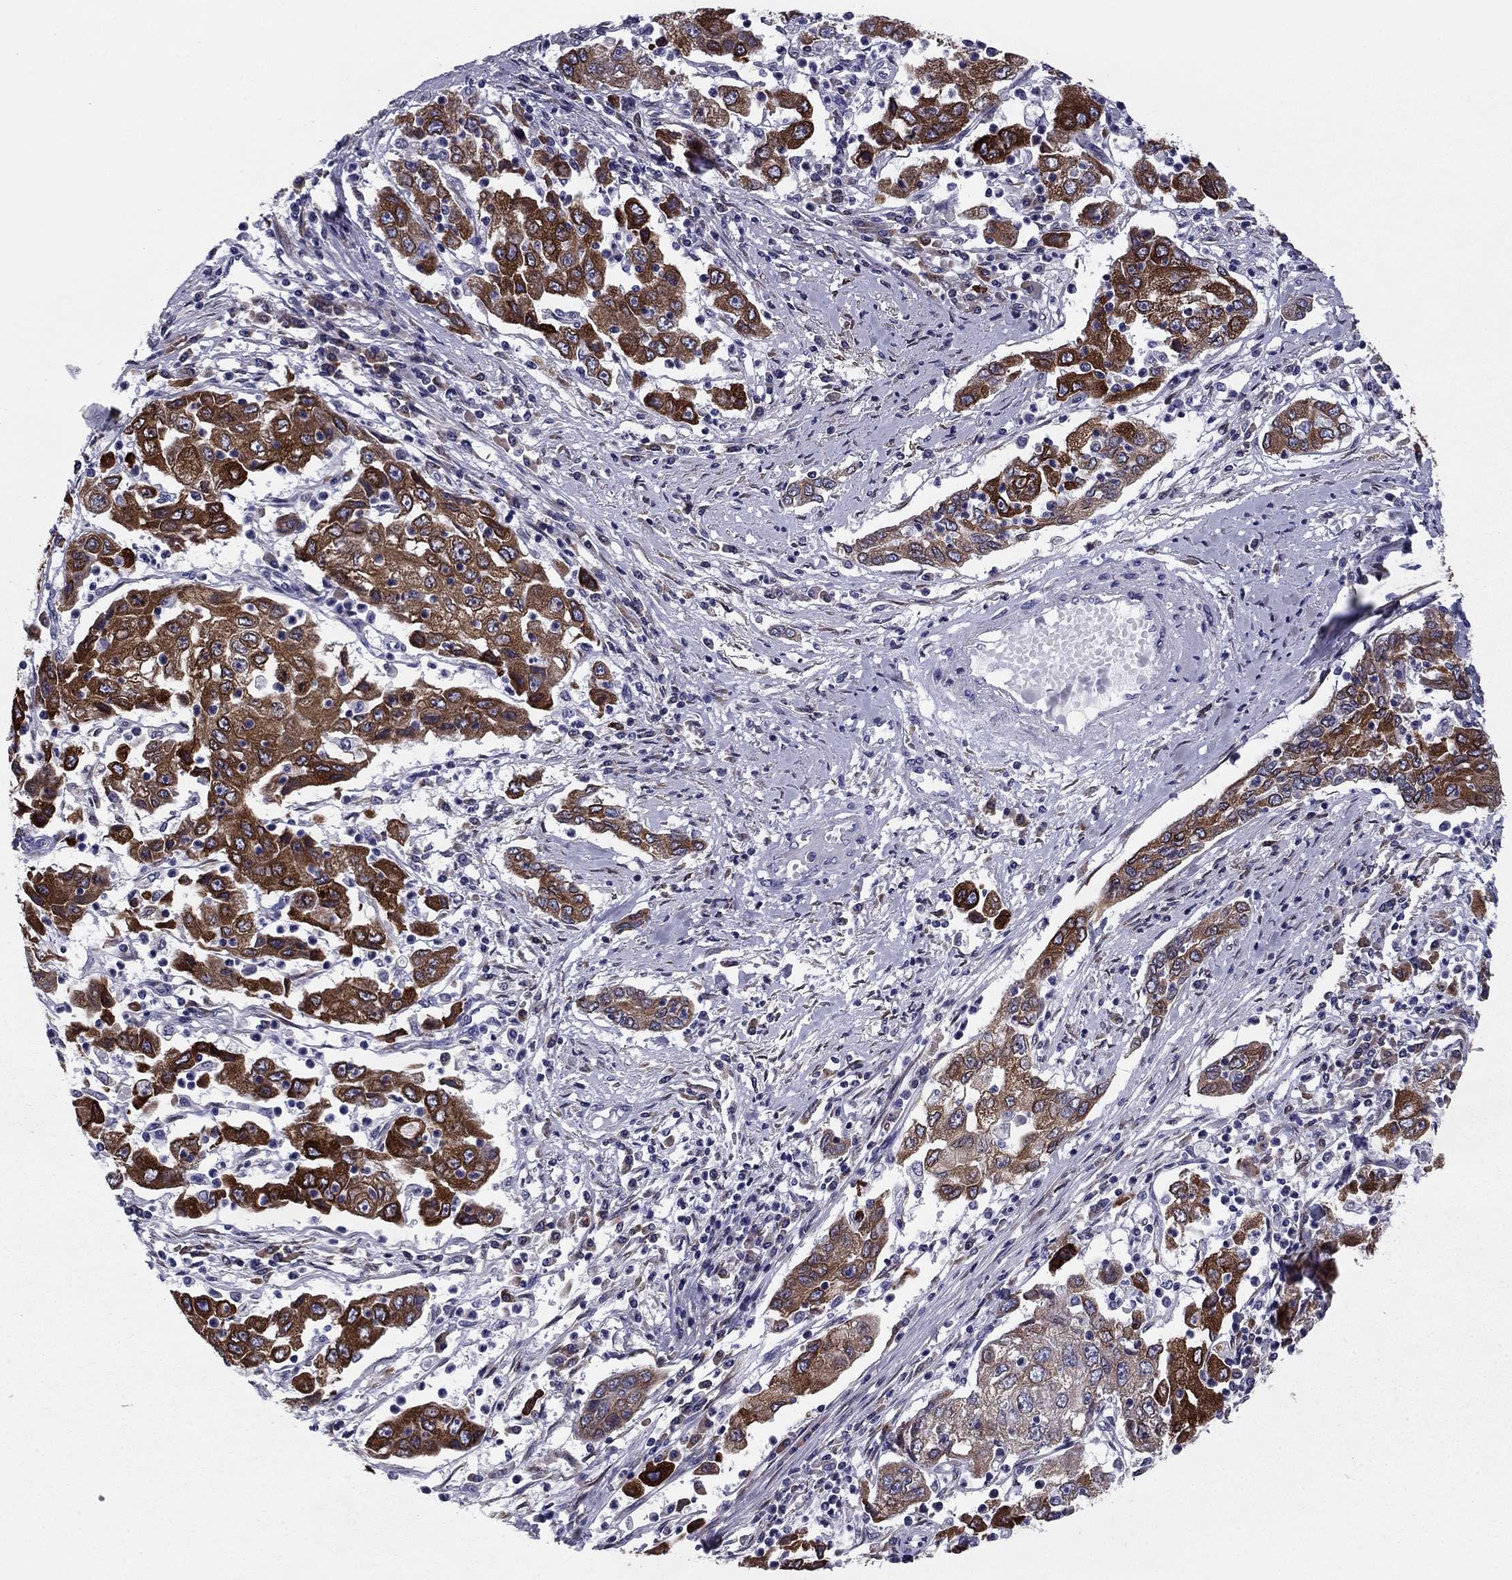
{"staining": {"intensity": "strong", "quantity": ">75%", "location": "cytoplasmic/membranous"}, "tissue": "cervical cancer", "cell_type": "Tumor cells", "image_type": "cancer", "snomed": [{"axis": "morphology", "description": "Squamous cell carcinoma, NOS"}, {"axis": "topography", "description": "Cervix"}], "caption": "Immunohistochemical staining of human cervical cancer displays strong cytoplasmic/membranous protein expression in approximately >75% of tumor cells. The staining is performed using DAB brown chromogen to label protein expression. The nuclei are counter-stained blue using hematoxylin.", "gene": "TMED3", "patient": {"sex": "female", "age": 36}}